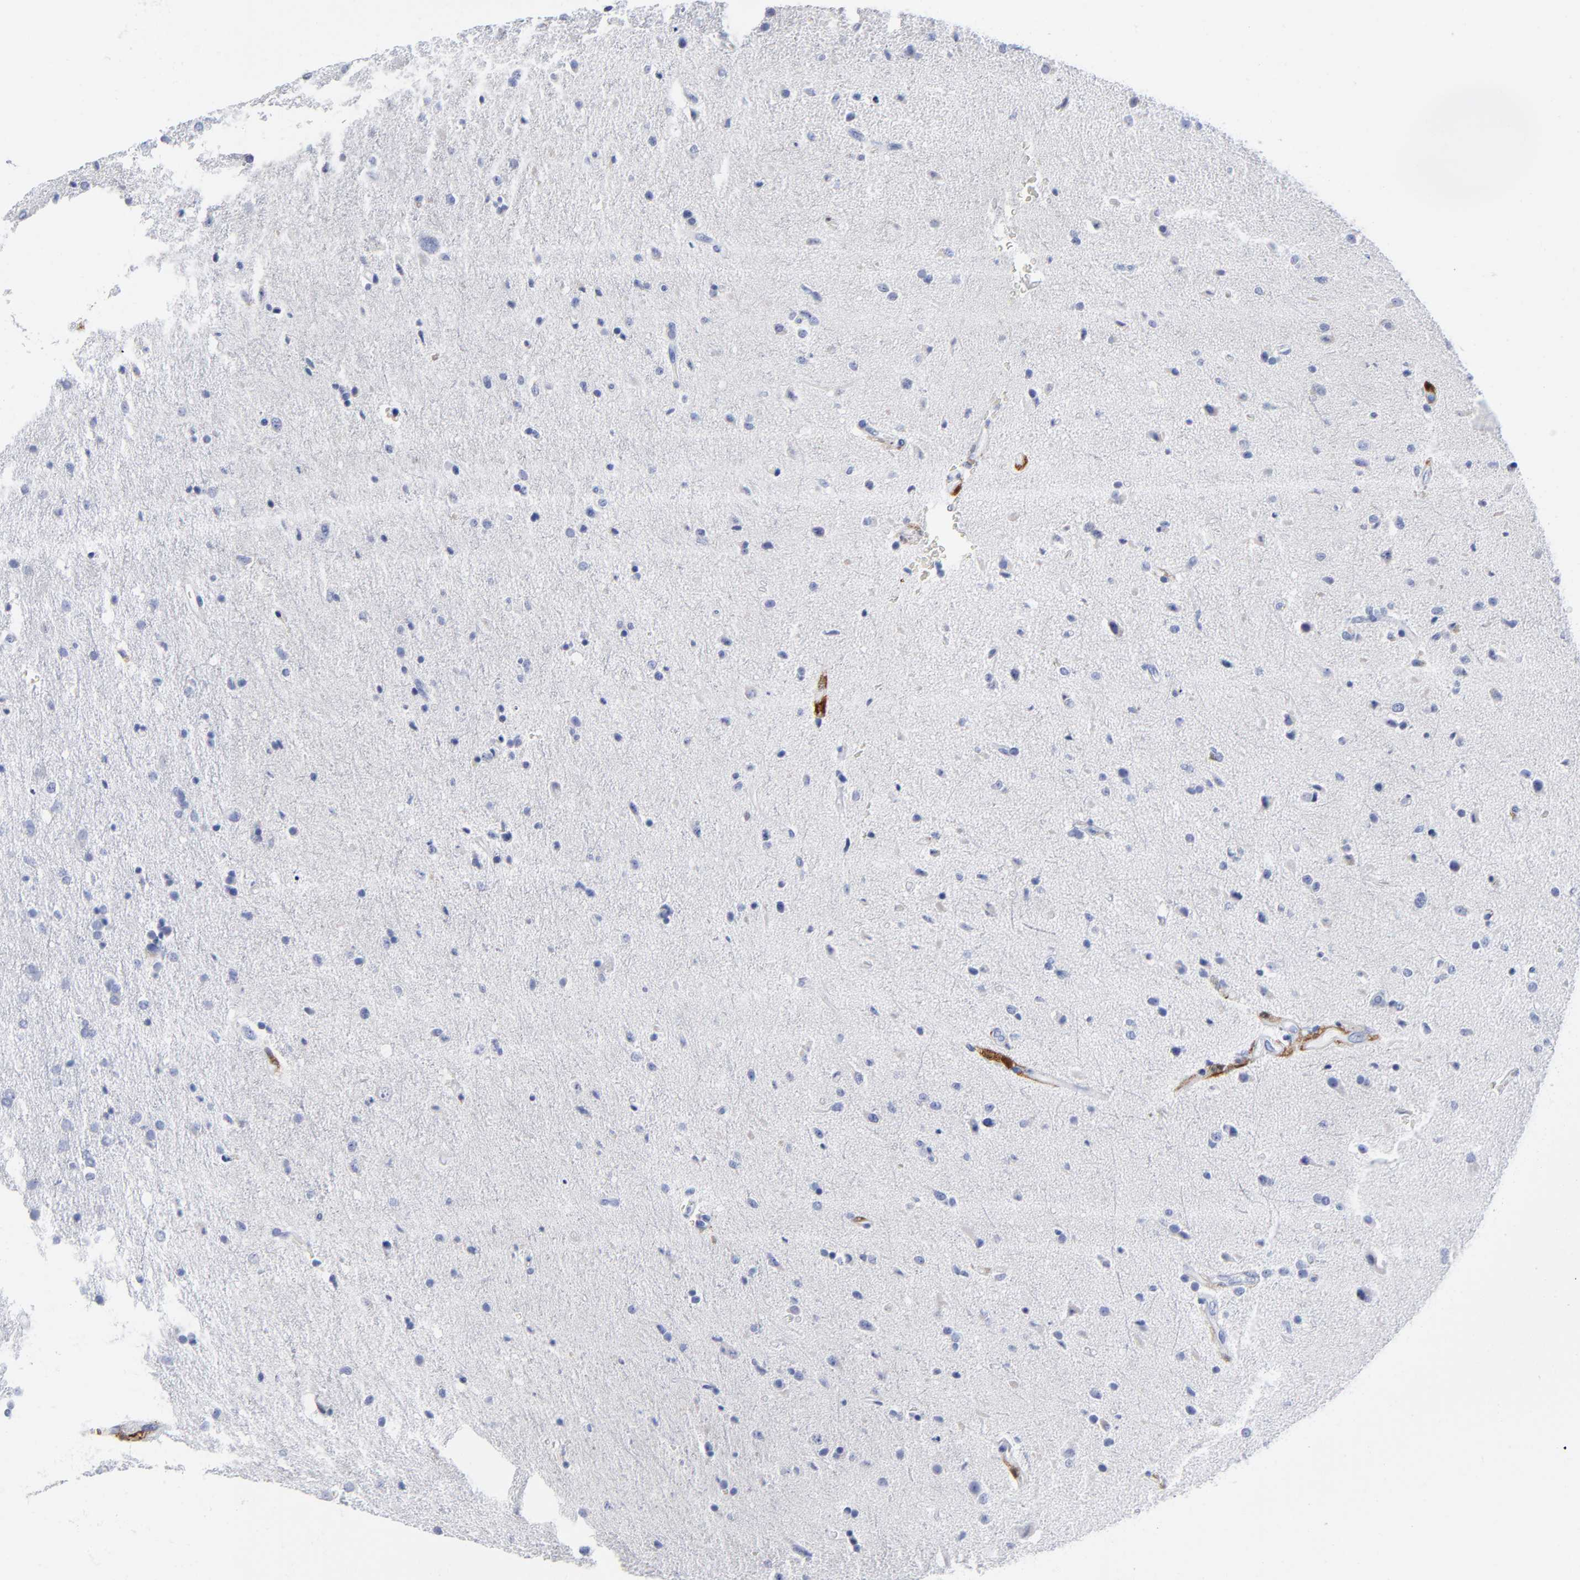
{"staining": {"intensity": "negative", "quantity": "none", "location": "none"}, "tissue": "glioma", "cell_type": "Tumor cells", "image_type": "cancer", "snomed": [{"axis": "morphology", "description": "Glioma, malignant, High grade"}, {"axis": "topography", "description": "Brain"}], "caption": "The photomicrograph shows no significant expression in tumor cells of malignant high-grade glioma.", "gene": "PTP4A1", "patient": {"sex": "male", "age": 33}}